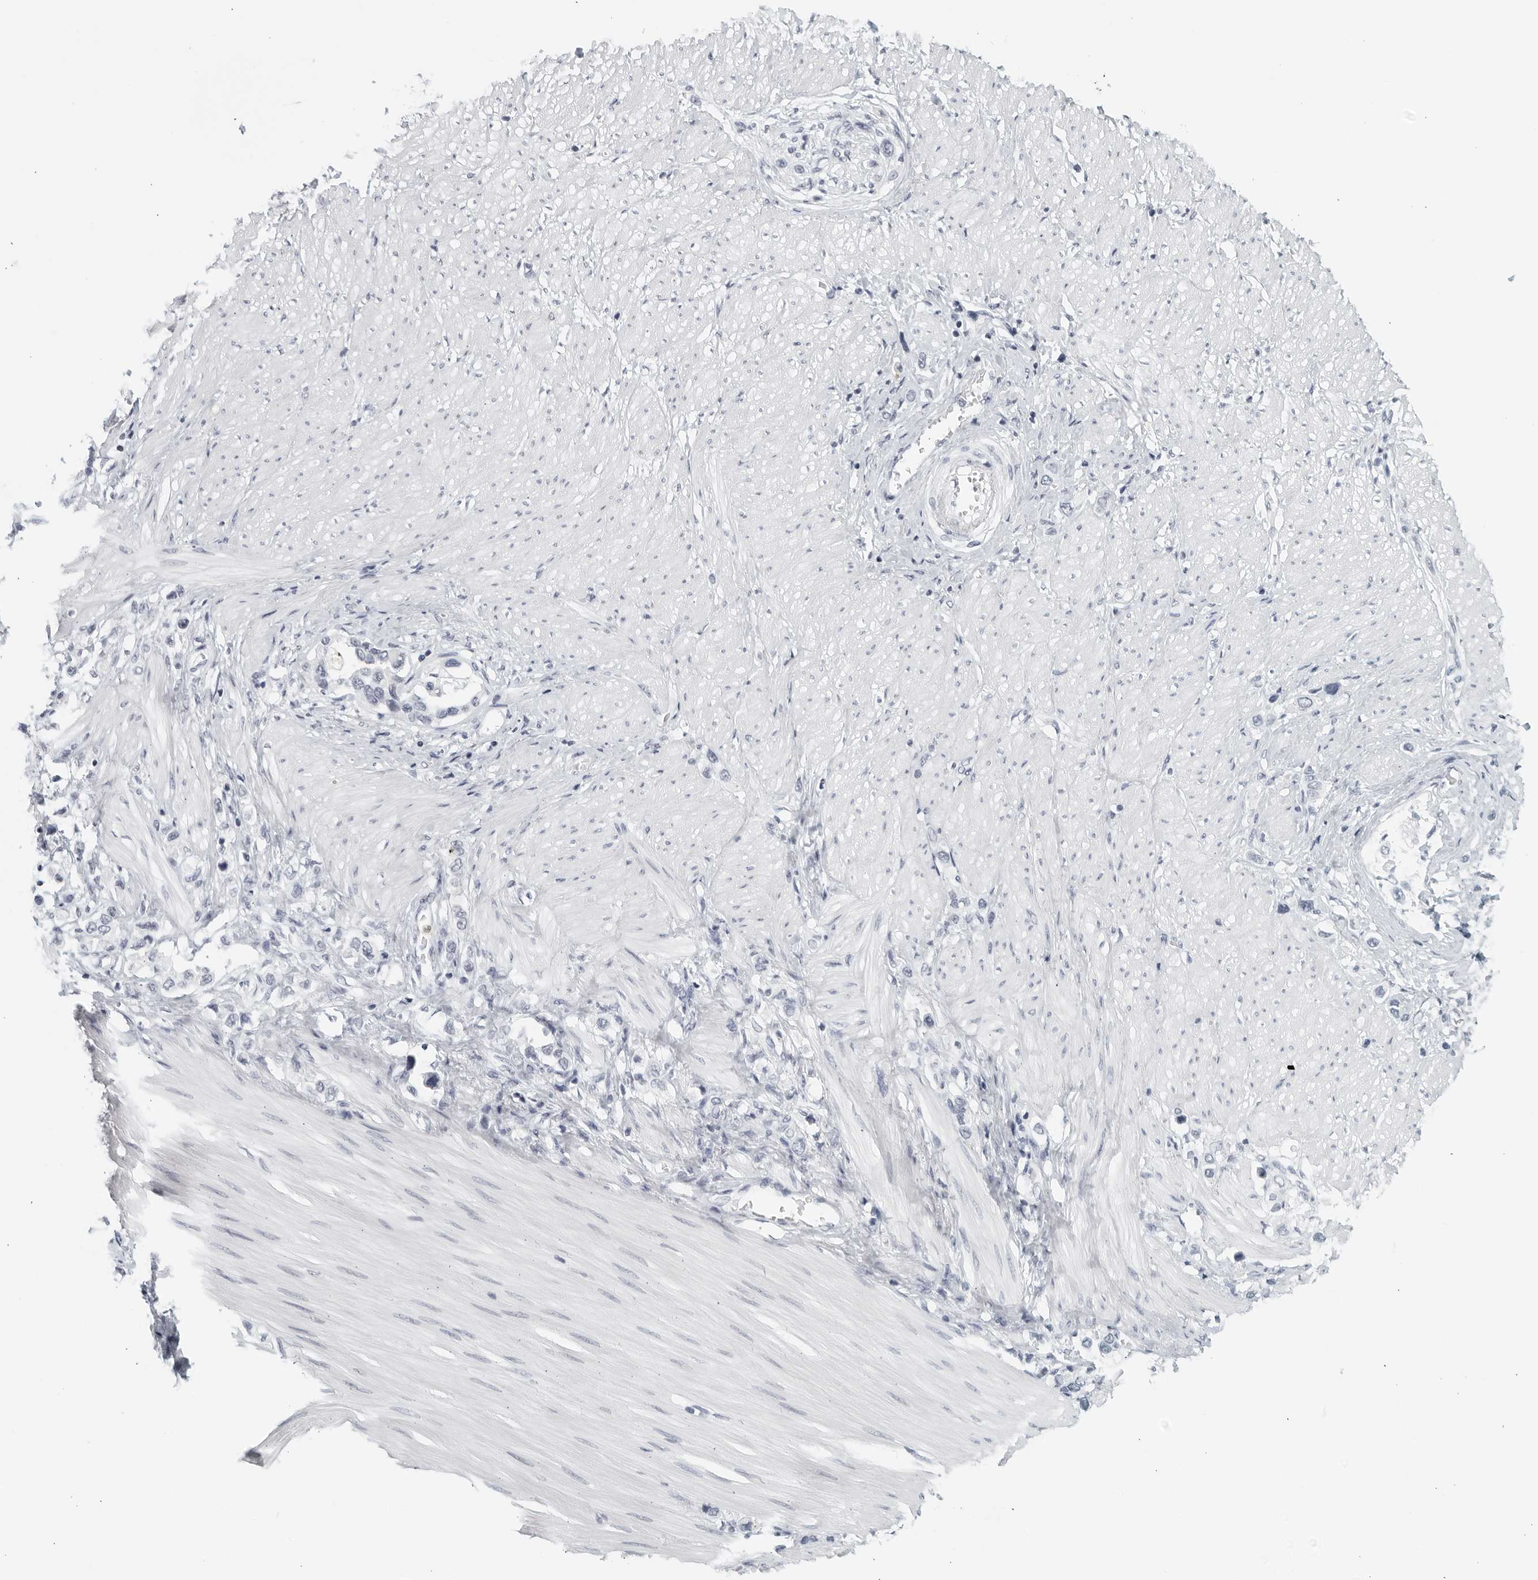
{"staining": {"intensity": "negative", "quantity": "none", "location": "none"}, "tissue": "stomach cancer", "cell_type": "Tumor cells", "image_type": "cancer", "snomed": [{"axis": "morphology", "description": "Adenocarcinoma, NOS"}, {"axis": "topography", "description": "Stomach"}], "caption": "IHC histopathology image of neoplastic tissue: adenocarcinoma (stomach) stained with DAB reveals no significant protein staining in tumor cells. The staining is performed using DAB (3,3'-diaminobenzidine) brown chromogen with nuclei counter-stained in using hematoxylin.", "gene": "KLK7", "patient": {"sex": "female", "age": 65}}